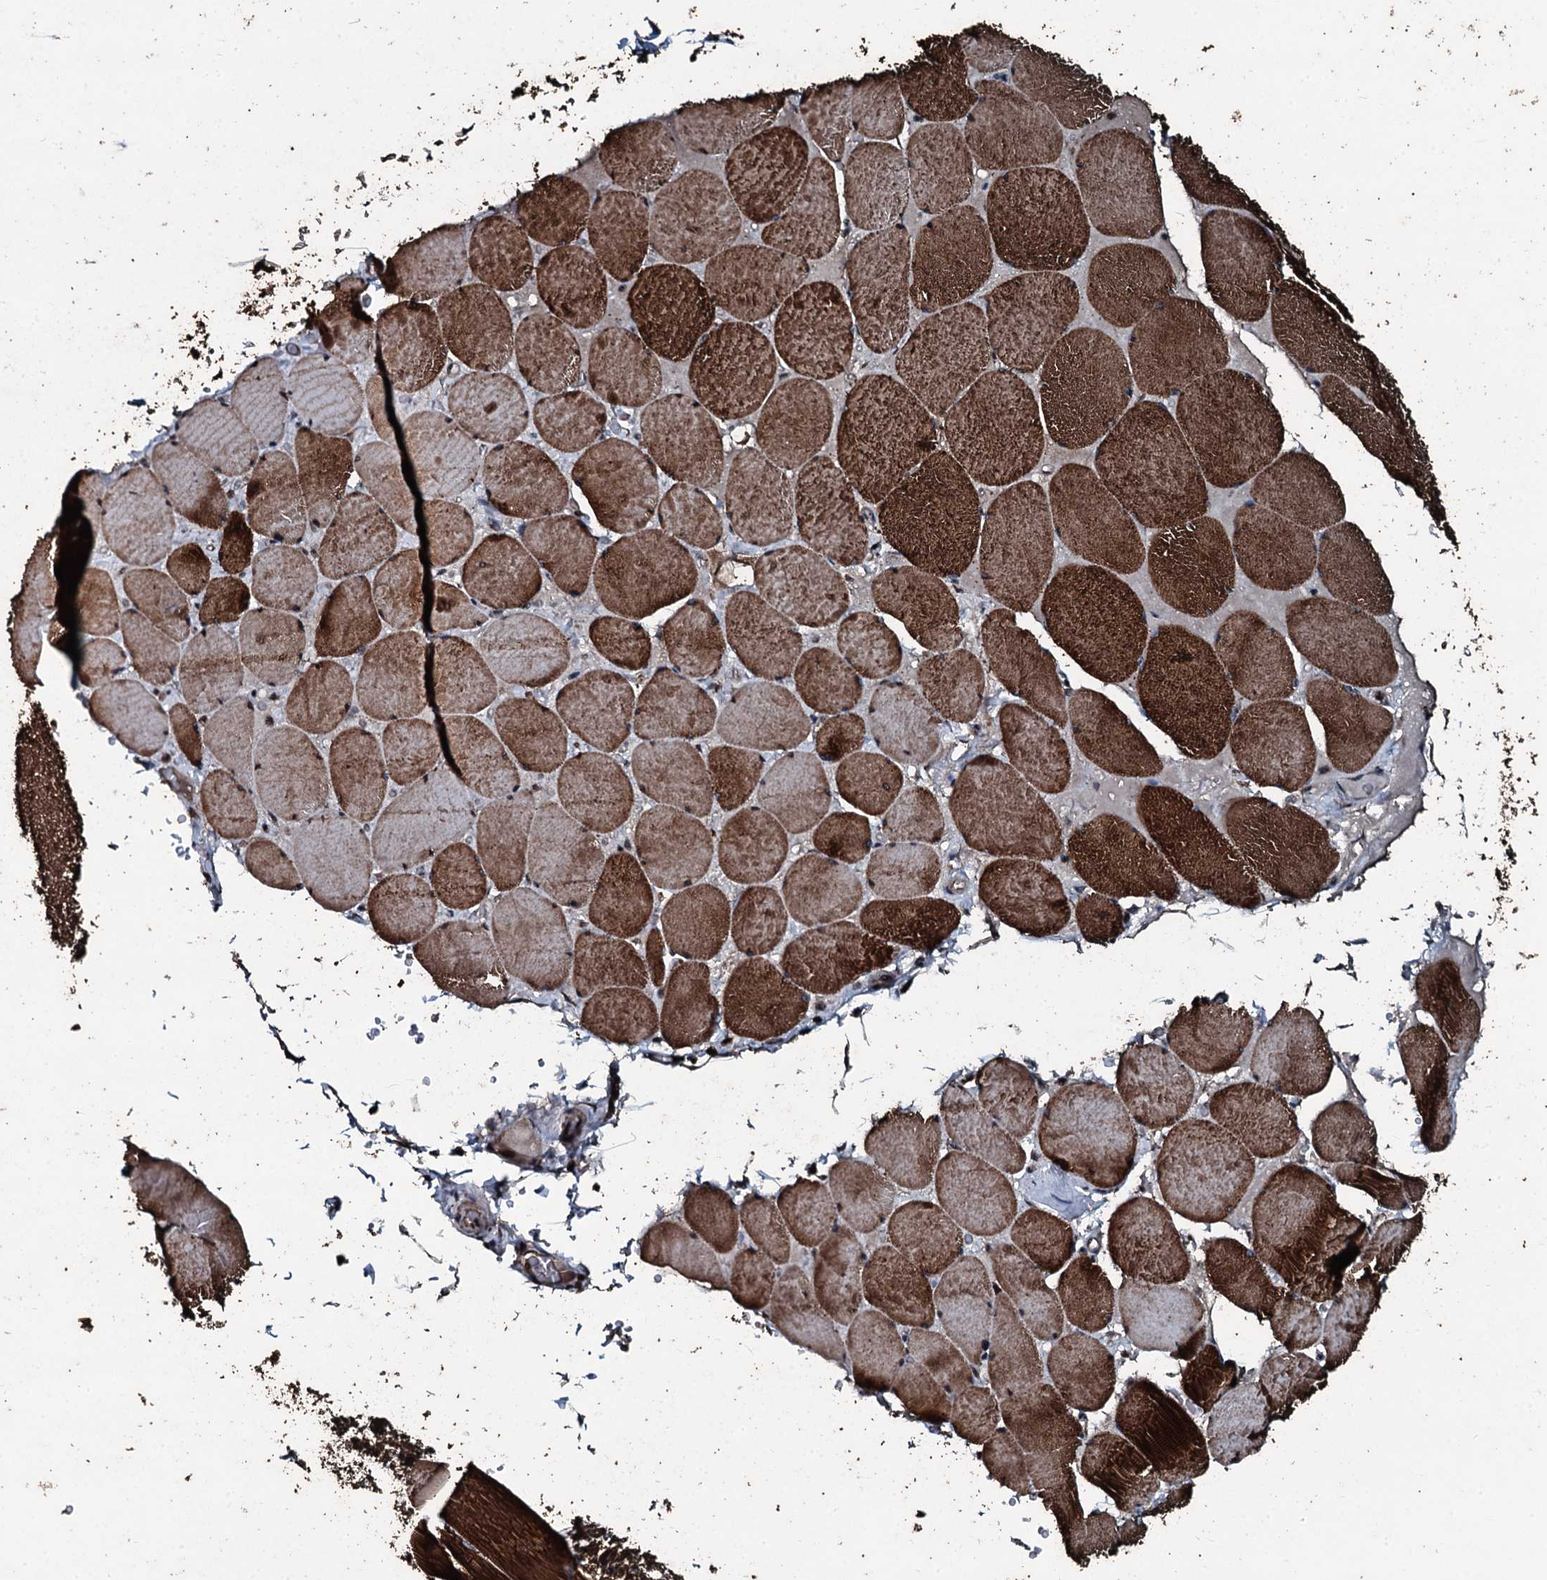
{"staining": {"intensity": "strong", "quantity": ">75%", "location": "cytoplasmic/membranous,nuclear"}, "tissue": "skeletal muscle", "cell_type": "Myocytes", "image_type": "normal", "snomed": [{"axis": "morphology", "description": "Normal tissue, NOS"}, {"axis": "topography", "description": "Skeletal muscle"}, {"axis": "topography", "description": "Head-Neck"}], "caption": "Brown immunohistochemical staining in unremarkable human skeletal muscle reveals strong cytoplasmic/membranous,nuclear expression in about >75% of myocytes.", "gene": "FAAP24", "patient": {"sex": "male", "age": 66}}